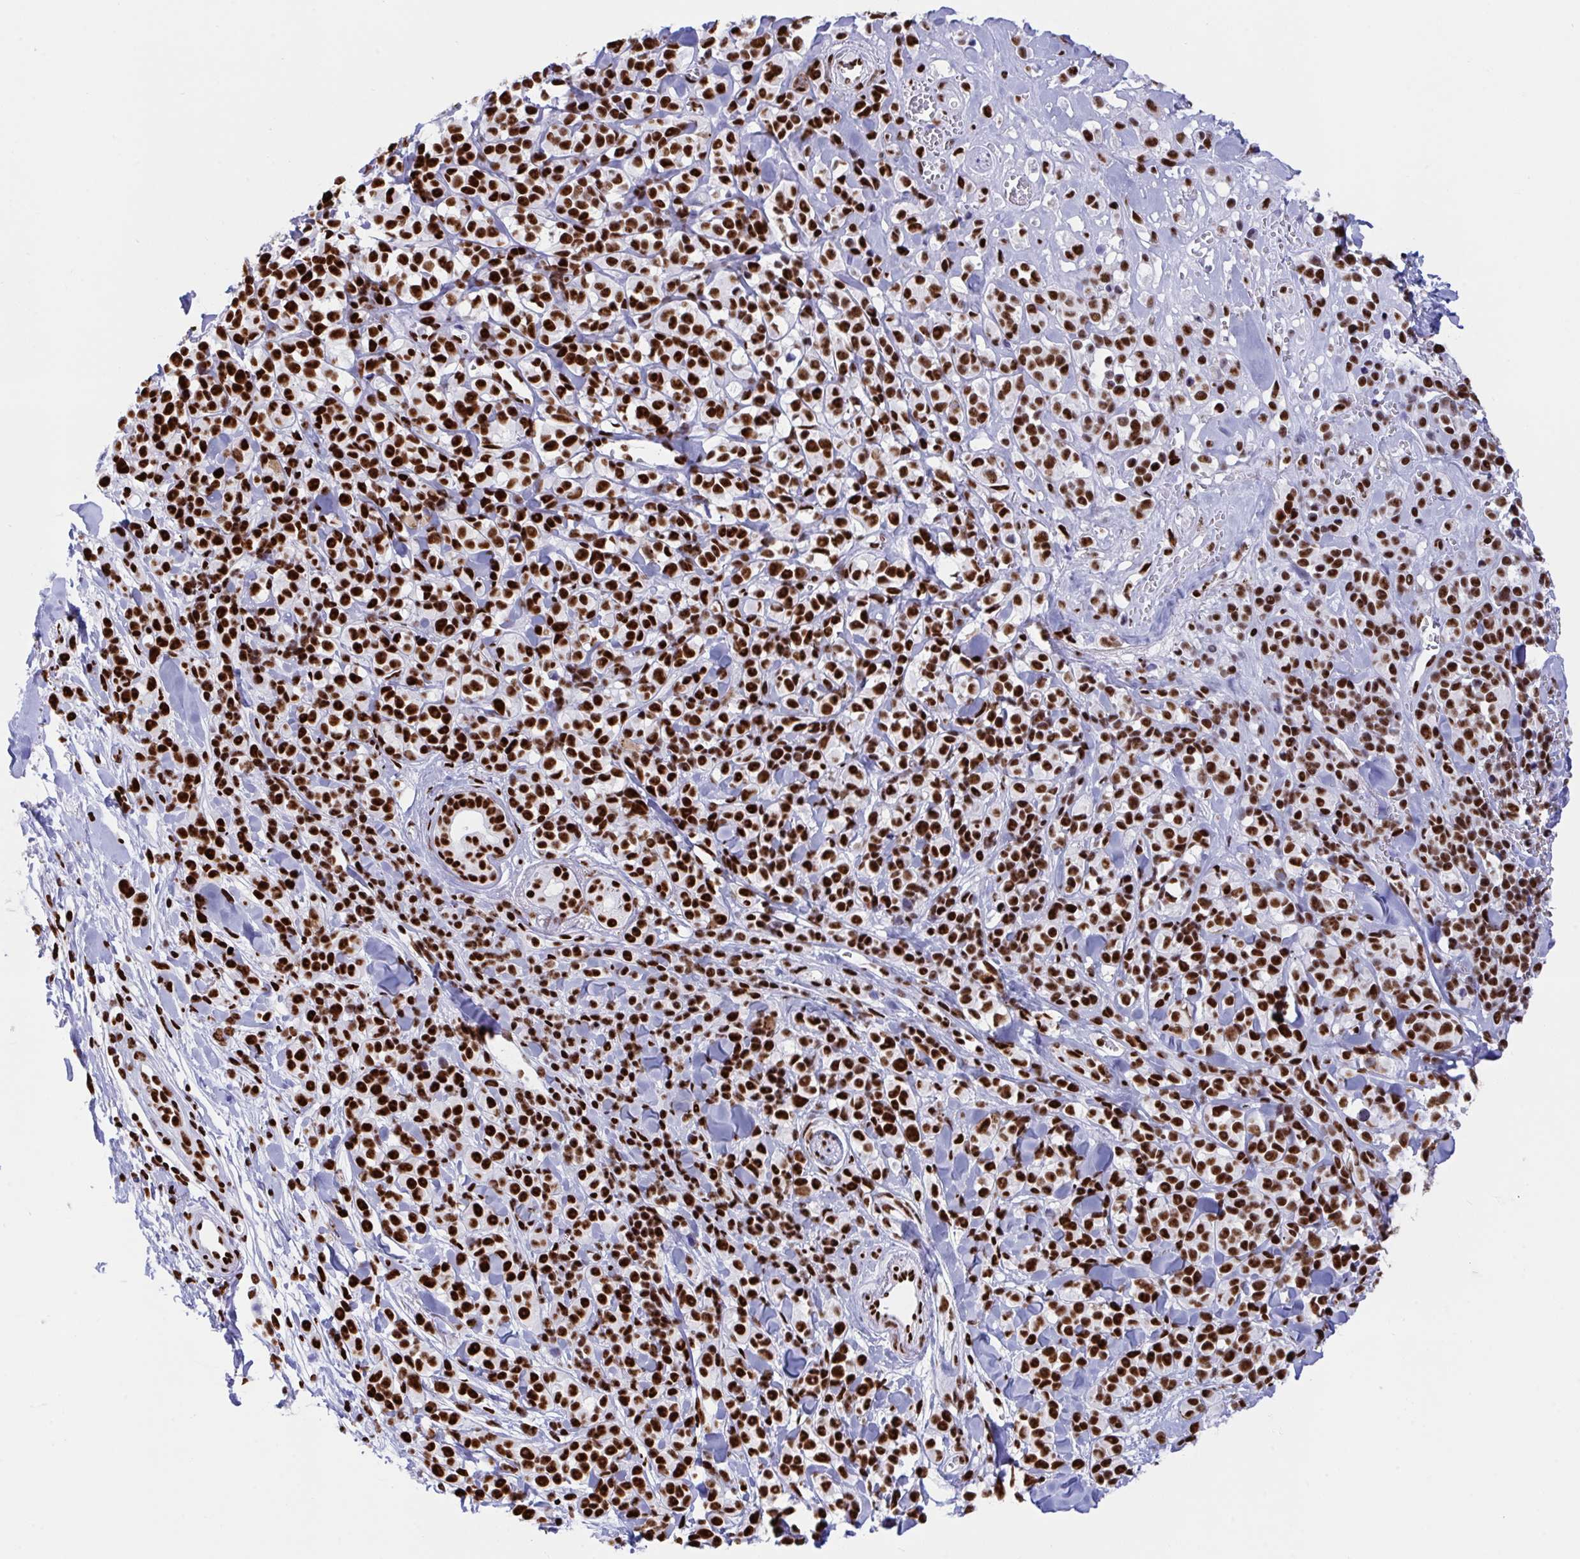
{"staining": {"intensity": "strong", "quantity": ">75%", "location": "nuclear"}, "tissue": "melanoma", "cell_type": "Tumor cells", "image_type": "cancer", "snomed": [{"axis": "morphology", "description": "Malignant melanoma, NOS"}, {"axis": "topography", "description": "Skin"}], "caption": "Strong nuclear positivity for a protein is seen in approximately >75% of tumor cells of malignant melanoma using immunohistochemistry (IHC).", "gene": "IKZF2", "patient": {"sex": "male", "age": 85}}